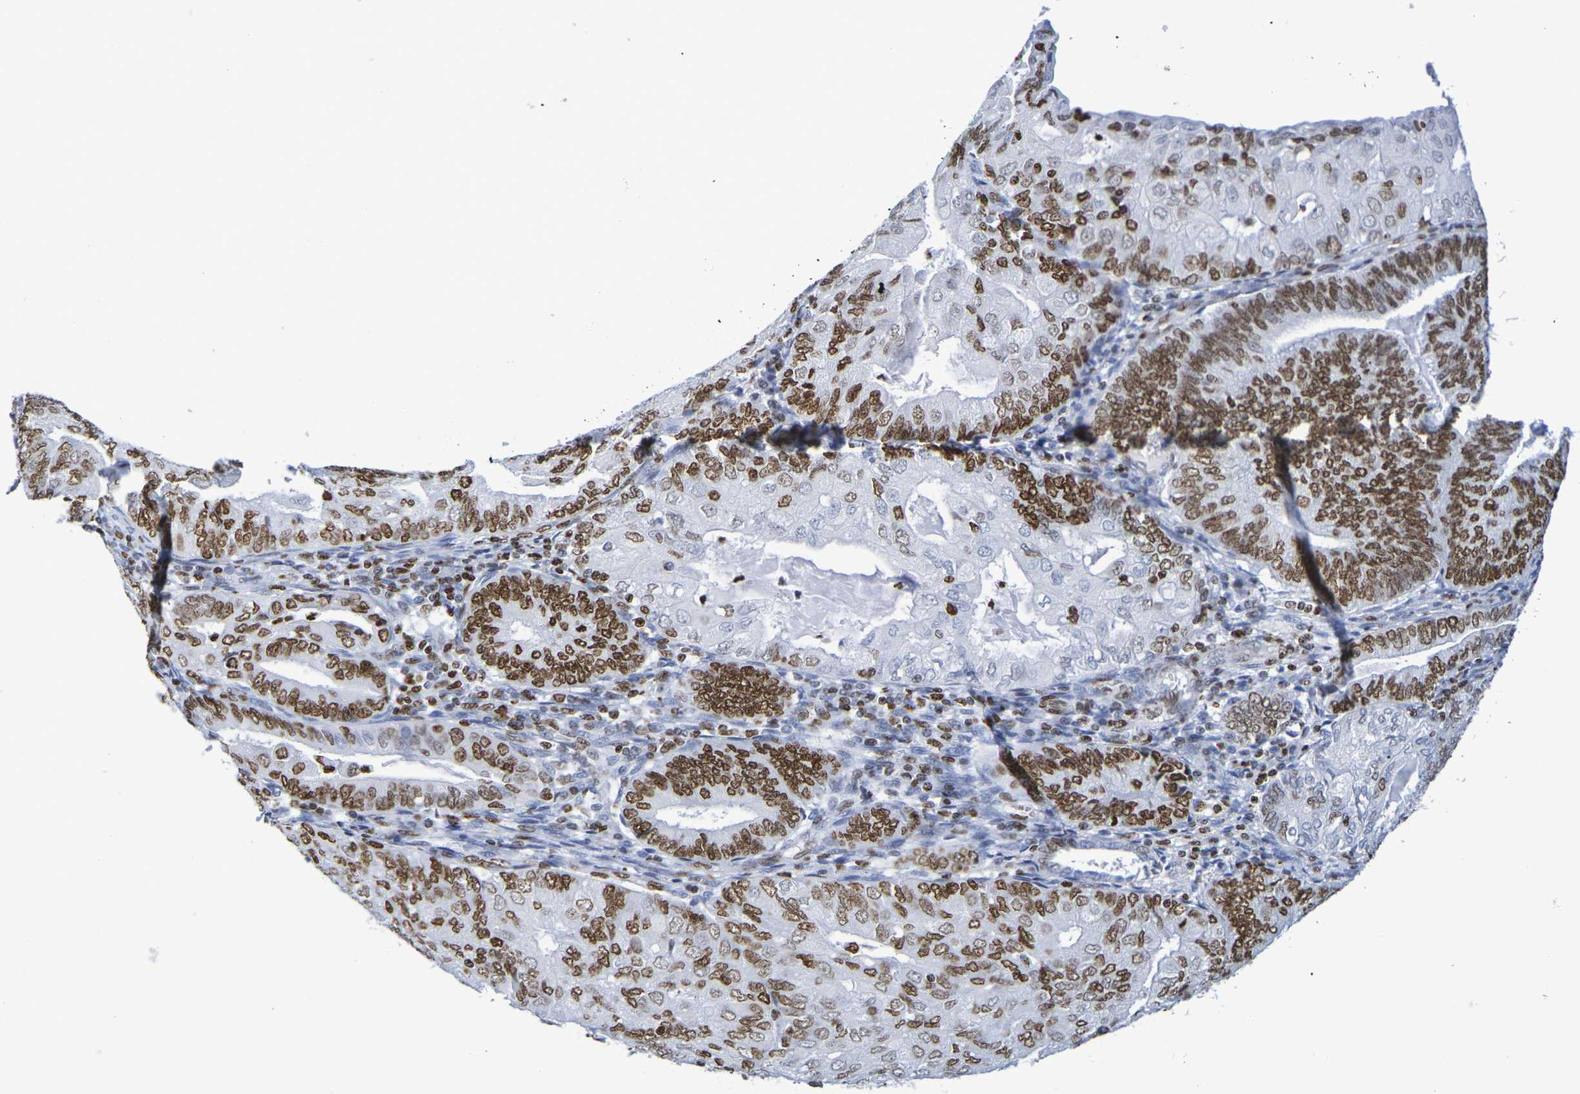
{"staining": {"intensity": "moderate", "quantity": ">75%", "location": "nuclear"}, "tissue": "endometrial cancer", "cell_type": "Tumor cells", "image_type": "cancer", "snomed": [{"axis": "morphology", "description": "Adenocarcinoma, NOS"}, {"axis": "topography", "description": "Endometrium"}], "caption": "Immunohistochemistry of human endometrial cancer (adenocarcinoma) shows medium levels of moderate nuclear expression in about >75% of tumor cells.", "gene": "H1-5", "patient": {"sex": "female", "age": 81}}